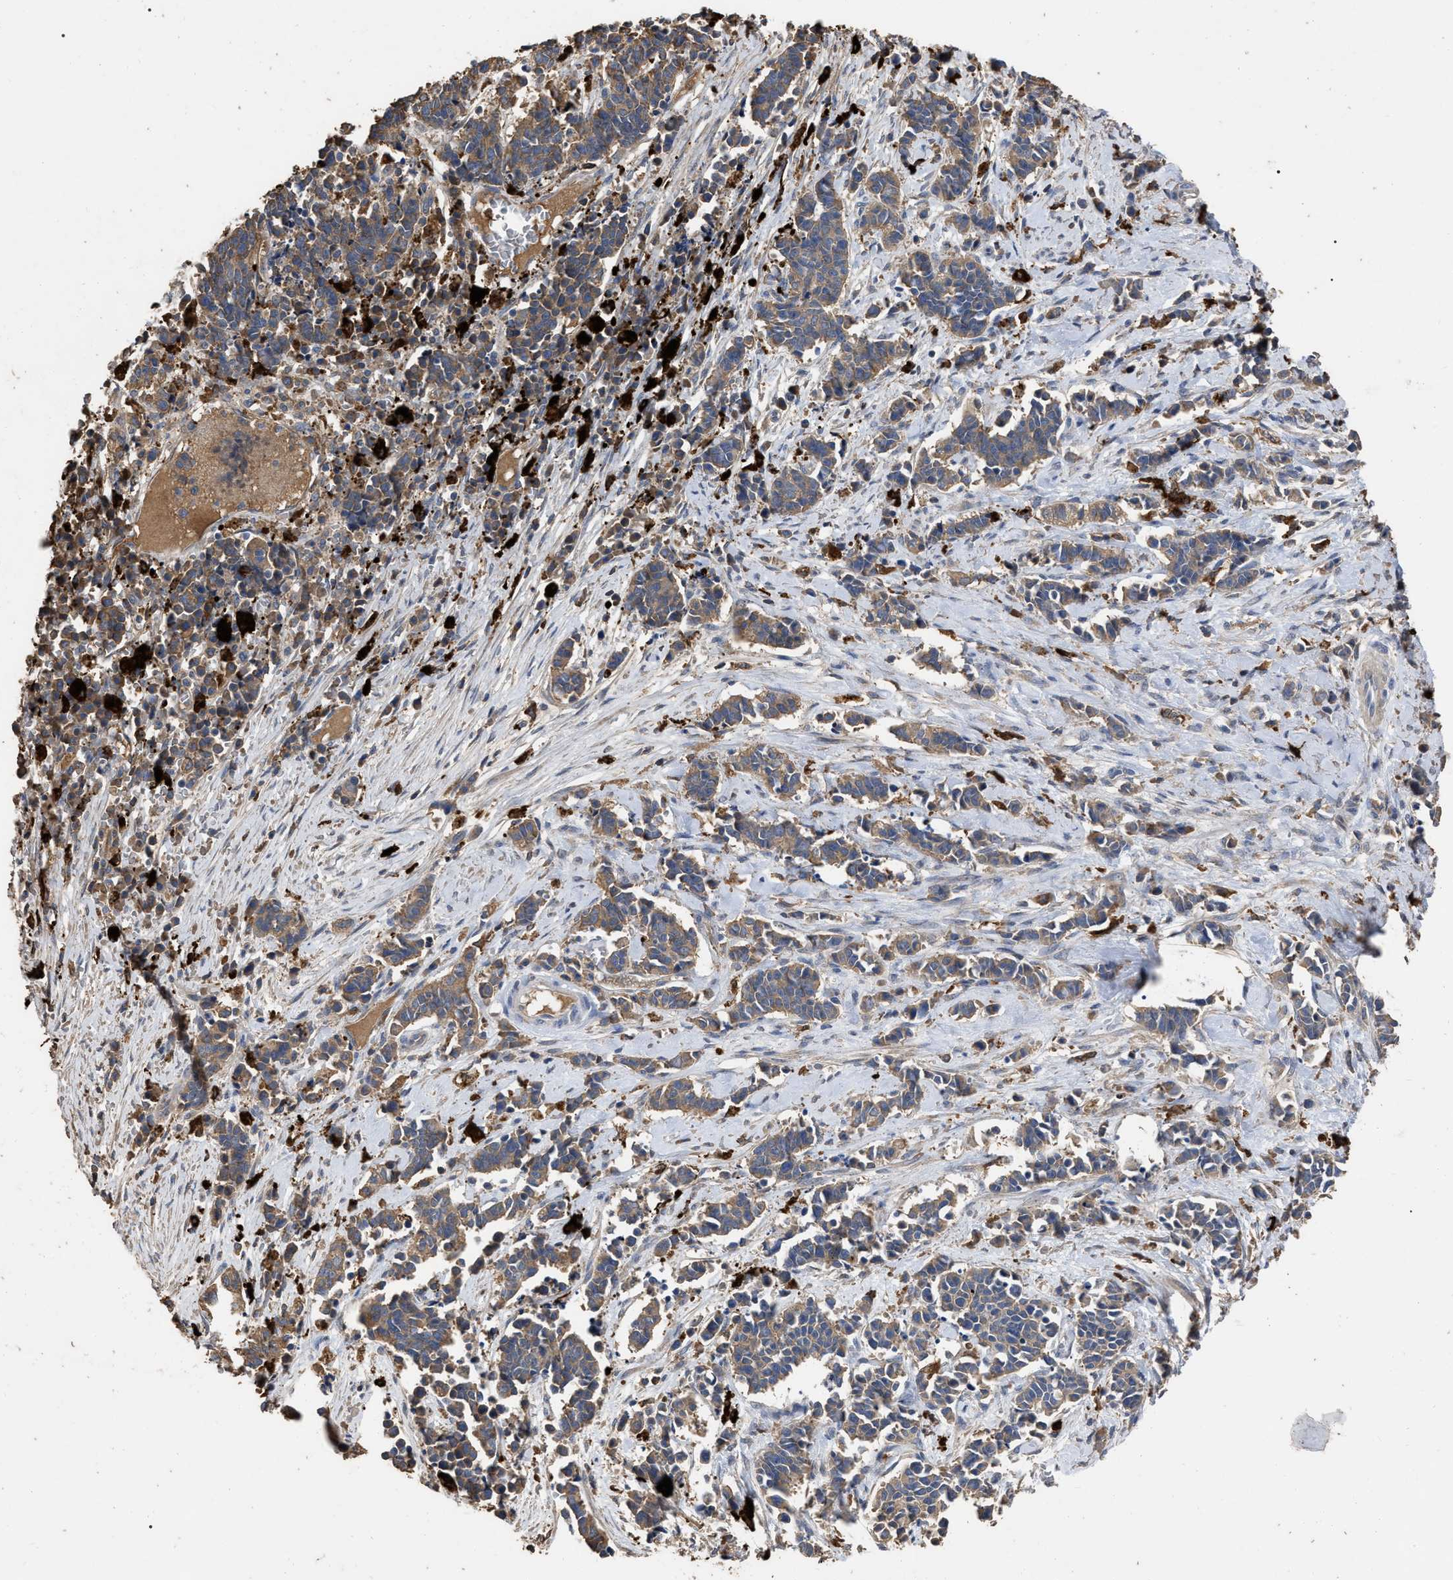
{"staining": {"intensity": "moderate", "quantity": ">75%", "location": "cytoplasmic/membranous"}, "tissue": "cervical cancer", "cell_type": "Tumor cells", "image_type": "cancer", "snomed": [{"axis": "morphology", "description": "Squamous cell carcinoma, NOS"}, {"axis": "topography", "description": "Cervix"}], "caption": "Moderate cytoplasmic/membranous protein expression is identified in about >75% of tumor cells in cervical cancer.", "gene": "GPR179", "patient": {"sex": "female", "age": 35}}